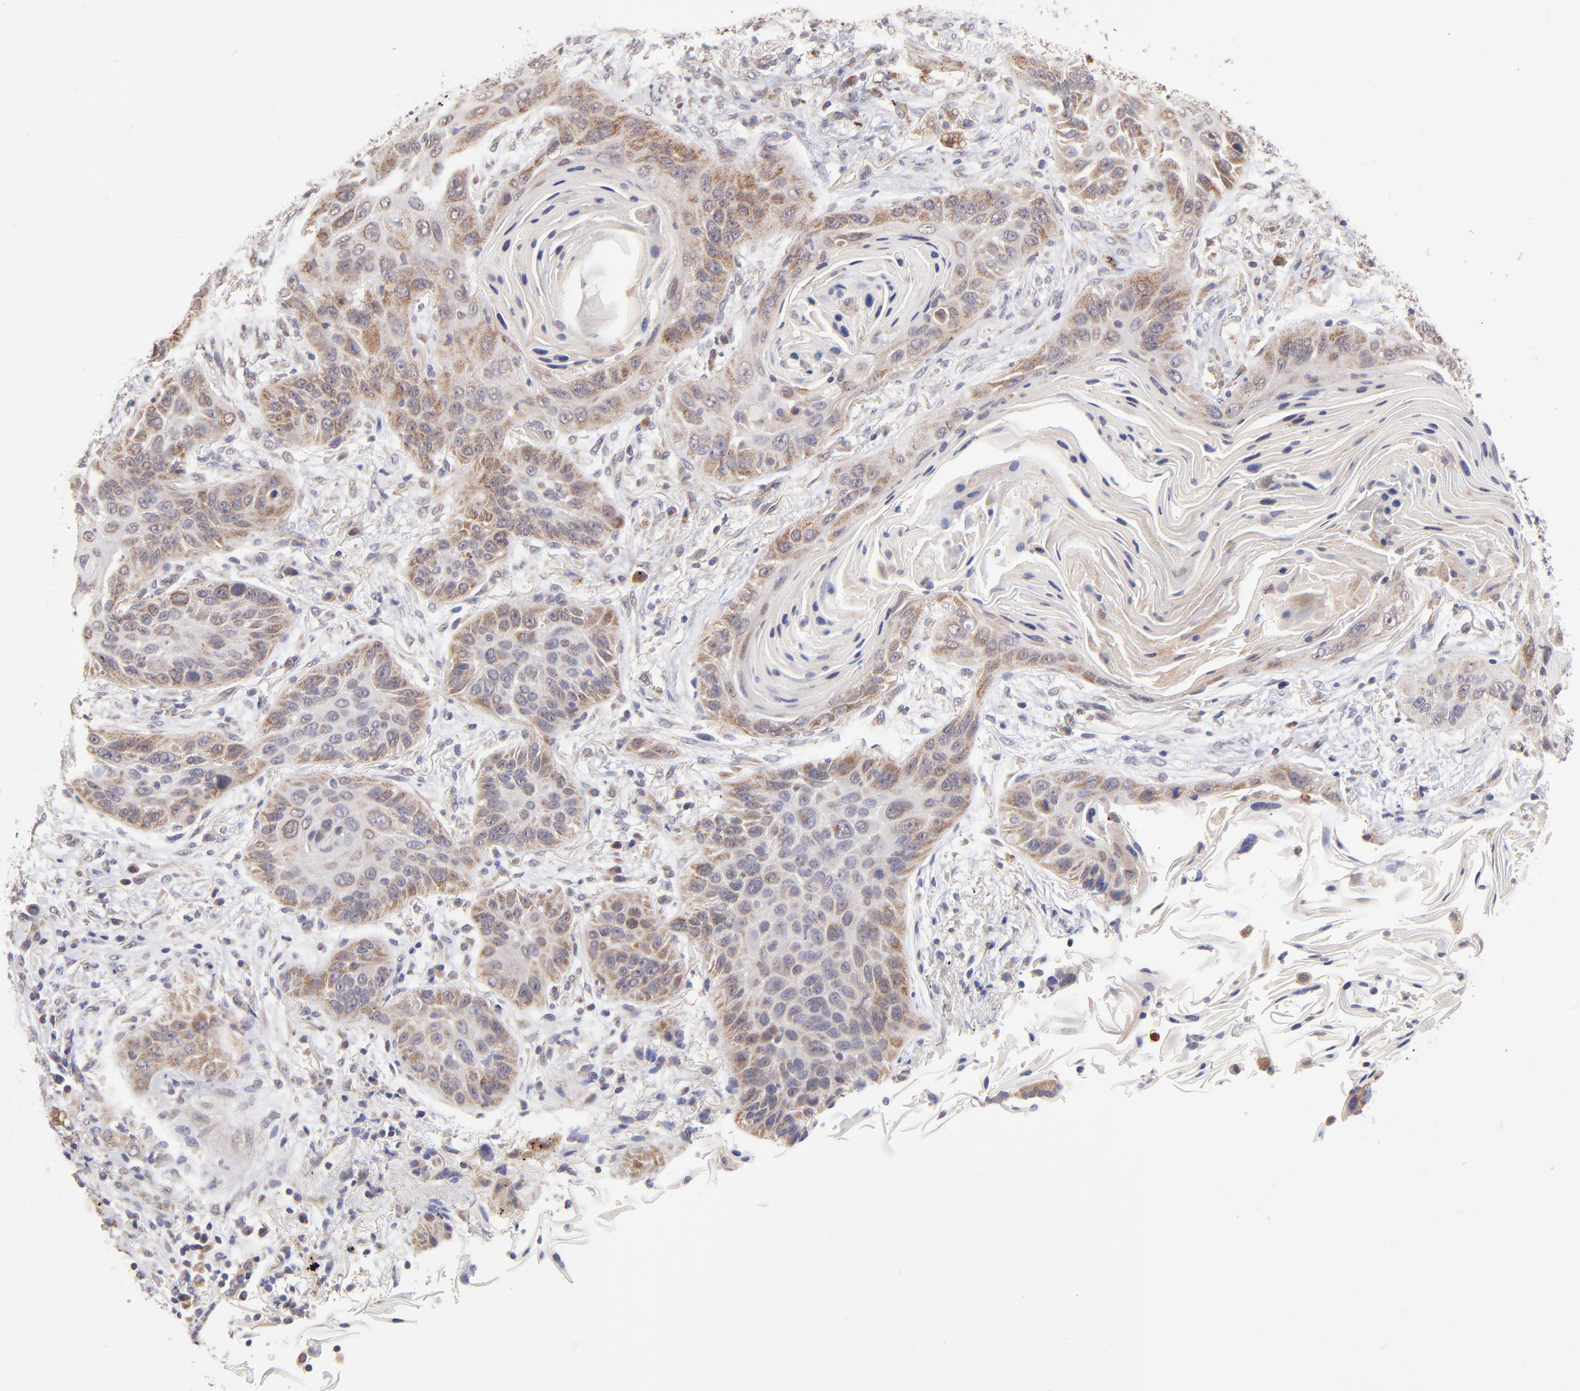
{"staining": {"intensity": "moderate", "quantity": "25%-75%", "location": "cytoplasmic/membranous"}, "tissue": "lung cancer", "cell_type": "Tumor cells", "image_type": "cancer", "snomed": [{"axis": "morphology", "description": "Squamous cell carcinoma, NOS"}, {"axis": "topography", "description": "Lung"}], "caption": "Immunohistochemistry of human squamous cell carcinoma (lung) demonstrates medium levels of moderate cytoplasmic/membranous staining in about 25%-75% of tumor cells. Using DAB (brown) and hematoxylin (blue) stains, captured at high magnification using brightfield microscopy.", "gene": "UBE2H", "patient": {"sex": "female", "age": 67}}